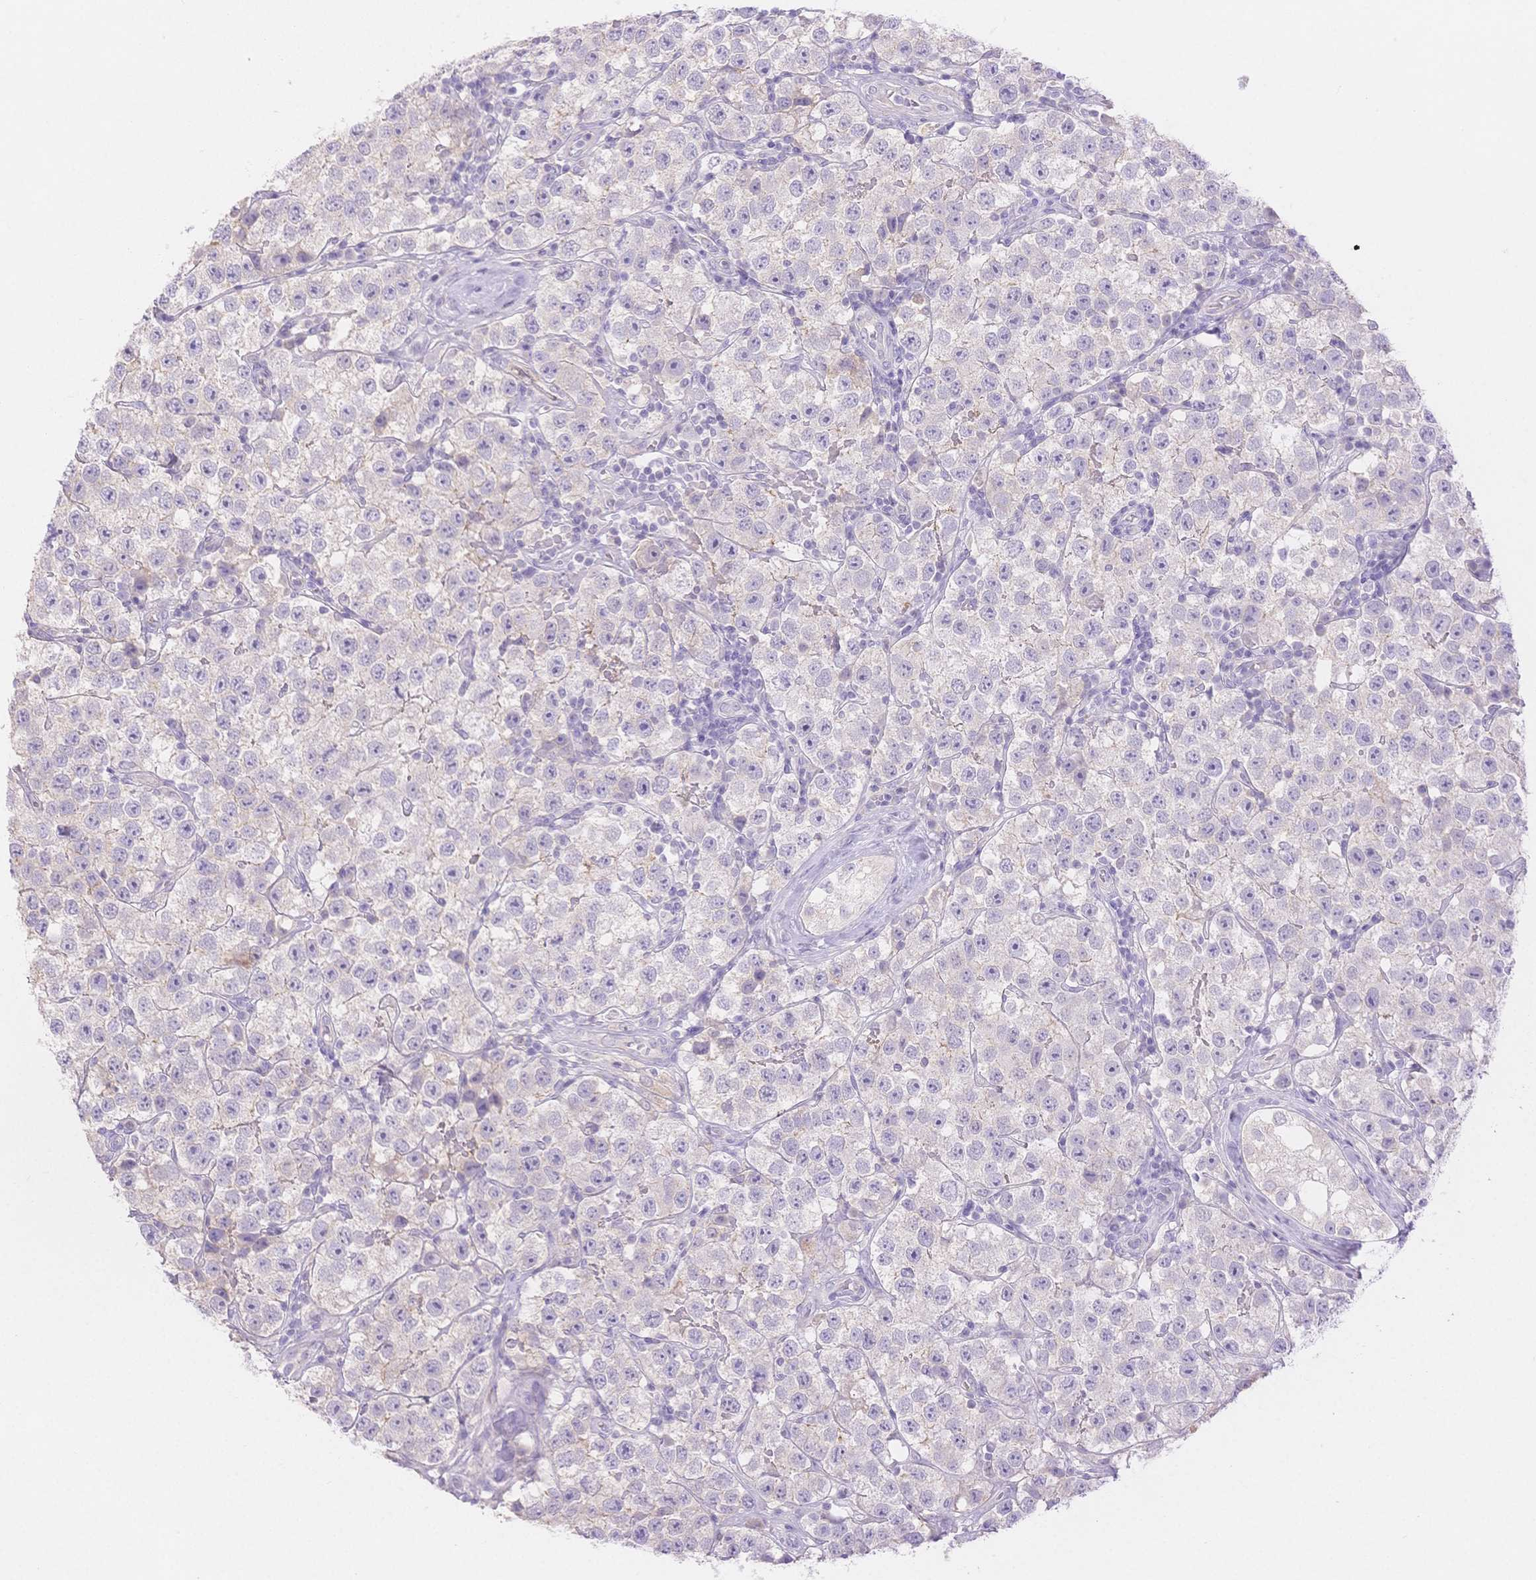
{"staining": {"intensity": "negative", "quantity": "none", "location": "none"}, "tissue": "testis cancer", "cell_type": "Tumor cells", "image_type": "cancer", "snomed": [{"axis": "morphology", "description": "Seminoma, NOS"}, {"axis": "topography", "description": "Testis"}], "caption": "The photomicrograph shows no significant staining in tumor cells of seminoma (testis).", "gene": "WDR54", "patient": {"sex": "male", "age": 34}}